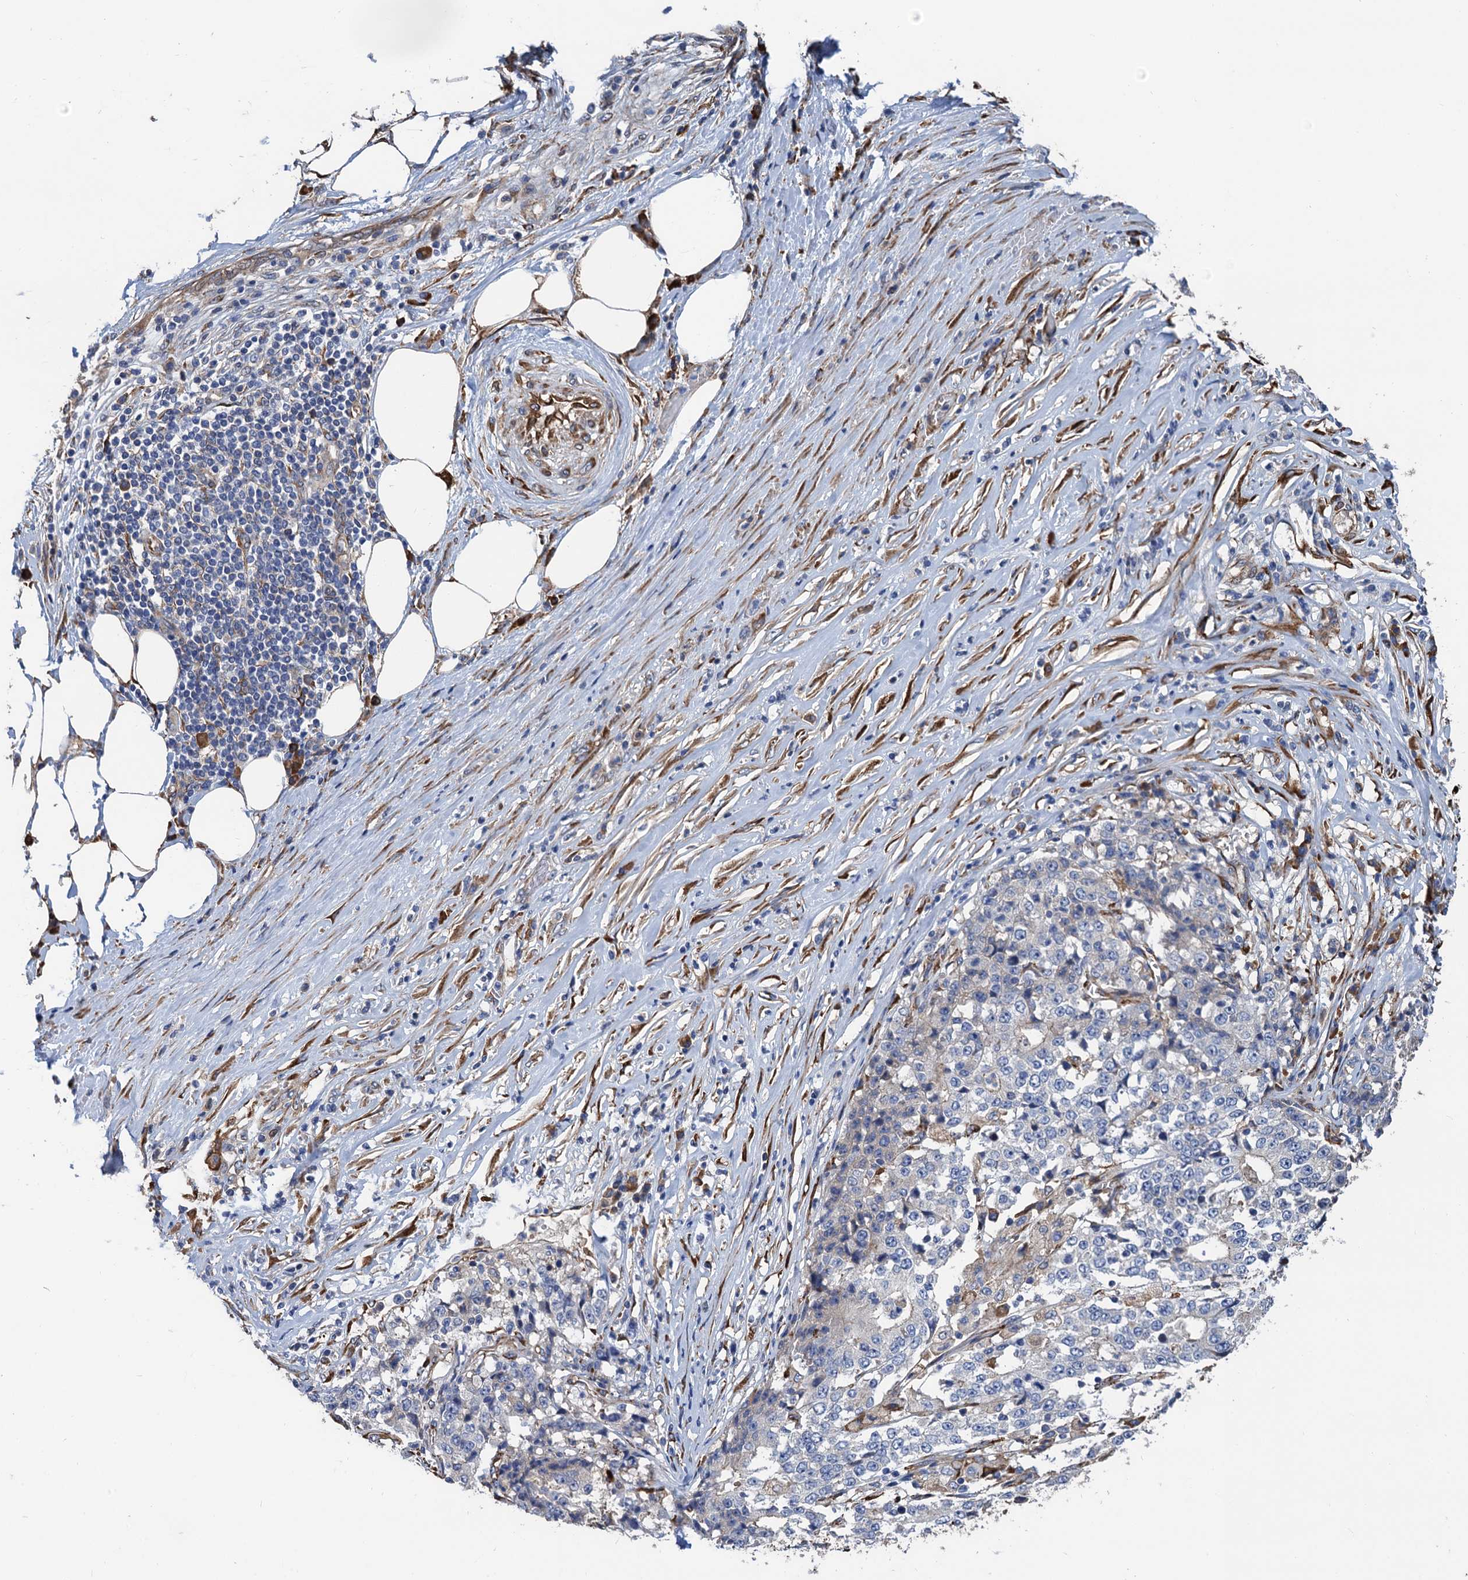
{"staining": {"intensity": "negative", "quantity": "none", "location": "none"}, "tissue": "stomach cancer", "cell_type": "Tumor cells", "image_type": "cancer", "snomed": [{"axis": "morphology", "description": "Adenocarcinoma, NOS"}, {"axis": "topography", "description": "Stomach"}], "caption": "Immunohistochemistry (IHC) micrograph of human stomach cancer (adenocarcinoma) stained for a protein (brown), which exhibits no expression in tumor cells. Brightfield microscopy of IHC stained with DAB (brown) and hematoxylin (blue), captured at high magnification.", "gene": "CNNM1", "patient": {"sex": "male", "age": 59}}